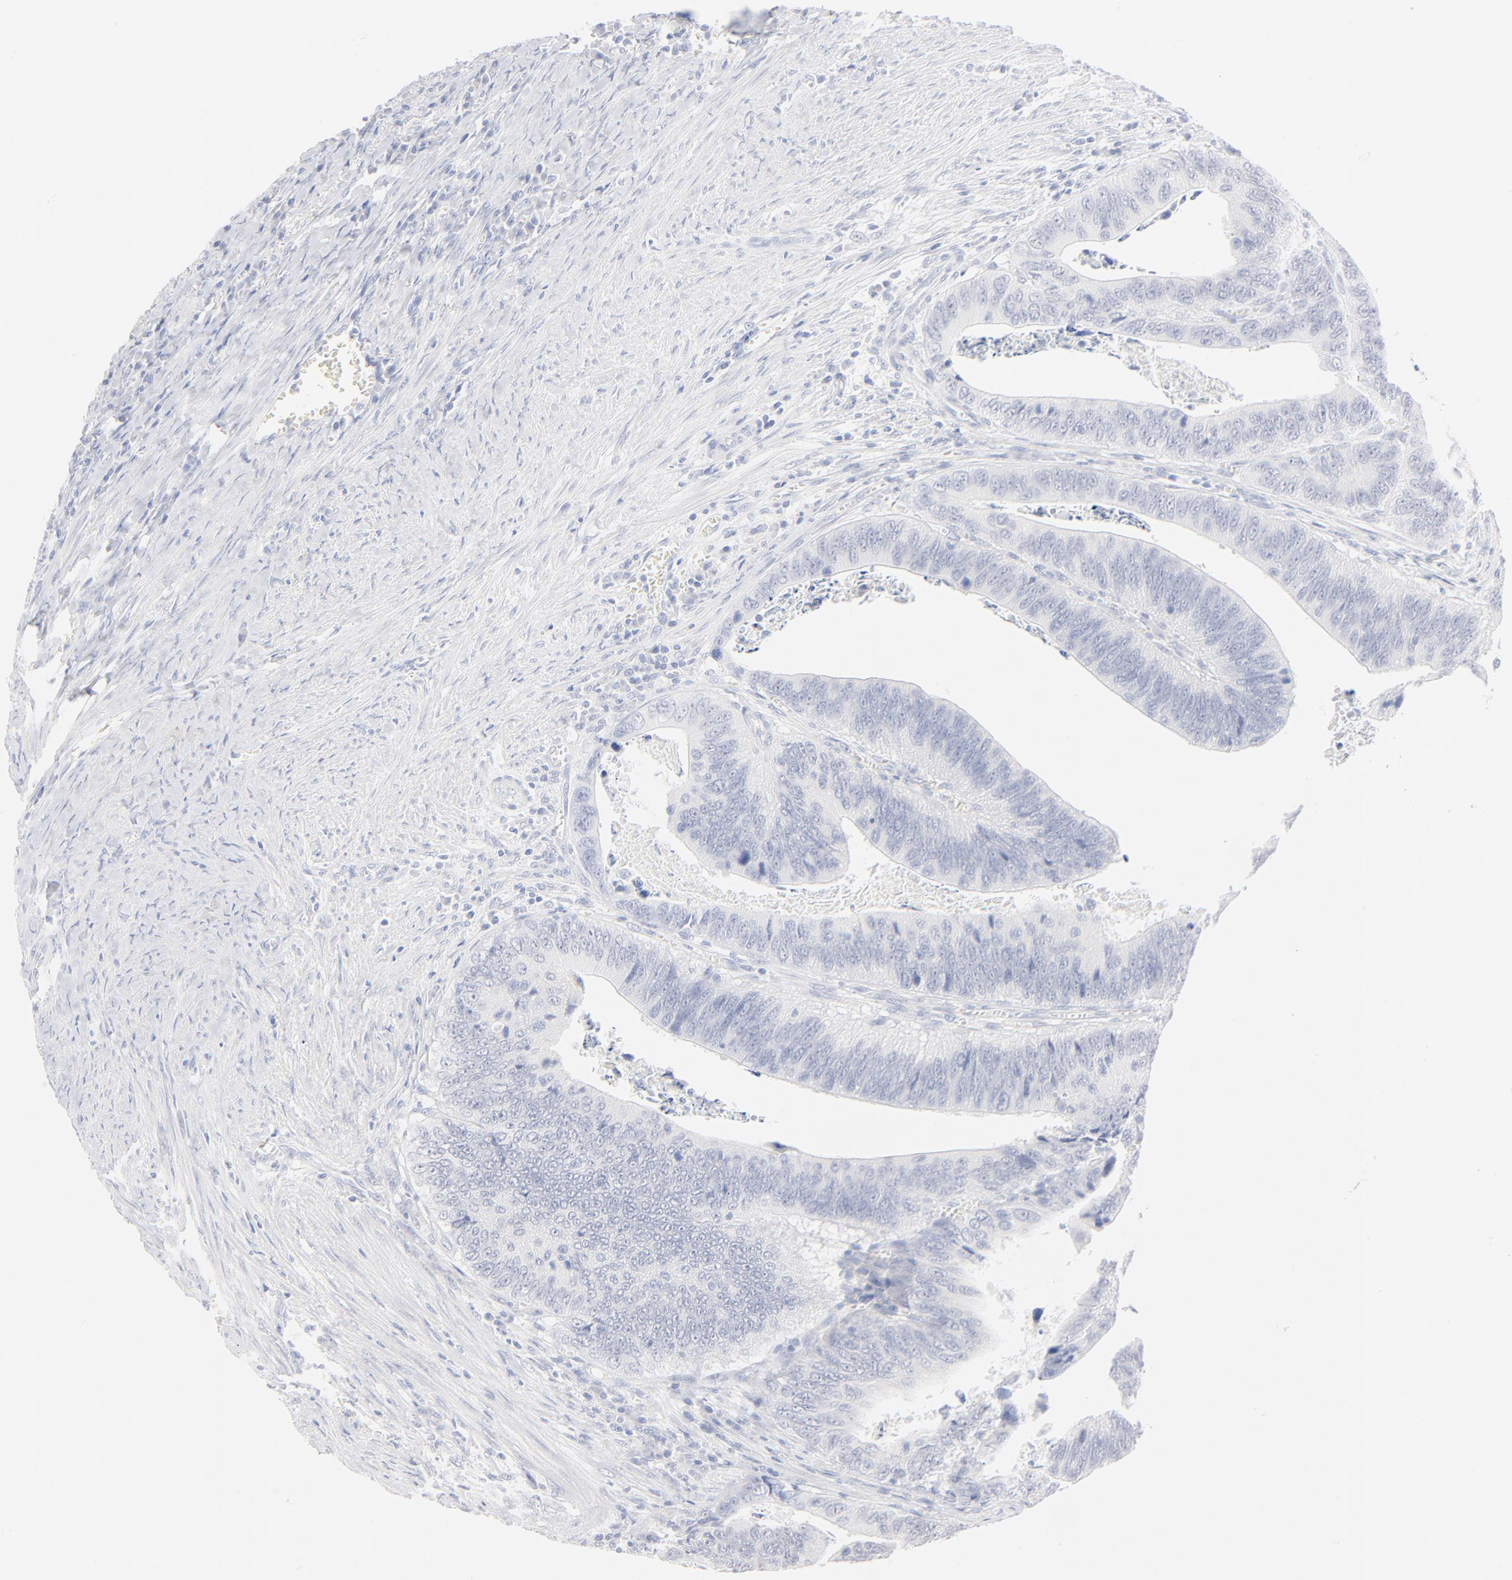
{"staining": {"intensity": "negative", "quantity": "none", "location": "none"}, "tissue": "colorectal cancer", "cell_type": "Tumor cells", "image_type": "cancer", "snomed": [{"axis": "morphology", "description": "Adenocarcinoma, NOS"}, {"axis": "topography", "description": "Colon"}], "caption": "Tumor cells show no significant expression in colorectal cancer.", "gene": "ONECUT1", "patient": {"sex": "male", "age": 72}}